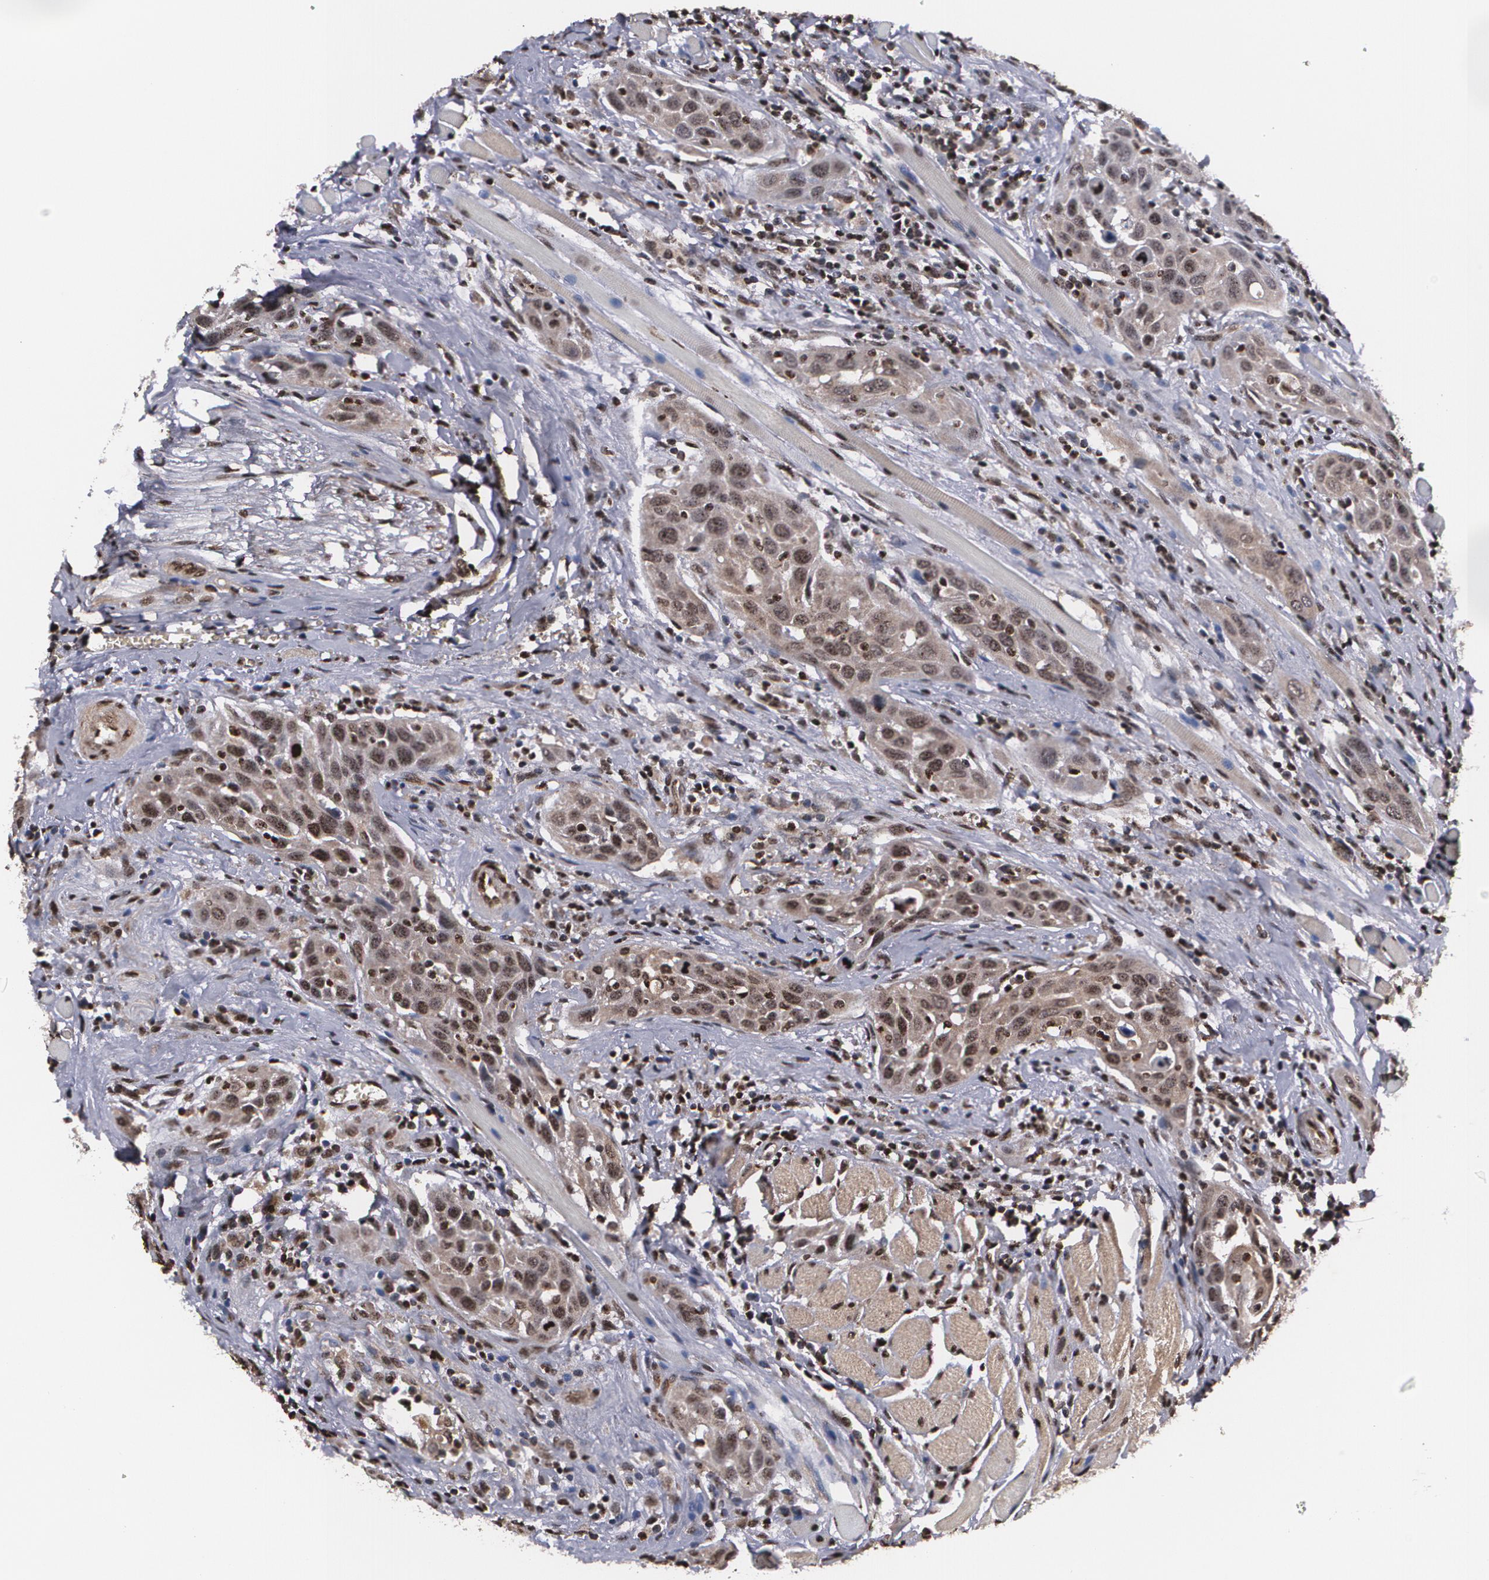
{"staining": {"intensity": "moderate", "quantity": ">75%", "location": "cytoplasmic/membranous,nuclear"}, "tissue": "head and neck cancer", "cell_type": "Tumor cells", "image_type": "cancer", "snomed": [{"axis": "morphology", "description": "Squamous cell carcinoma, NOS"}, {"axis": "topography", "description": "Oral tissue"}, {"axis": "topography", "description": "Head-Neck"}], "caption": "Protein expression analysis of head and neck cancer shows moderate cytoplasmic/membranous and nuclear staining in about >75% of tumor cells.", "gene": "MVP", "patient": {"sex": "female", "age": 50}}